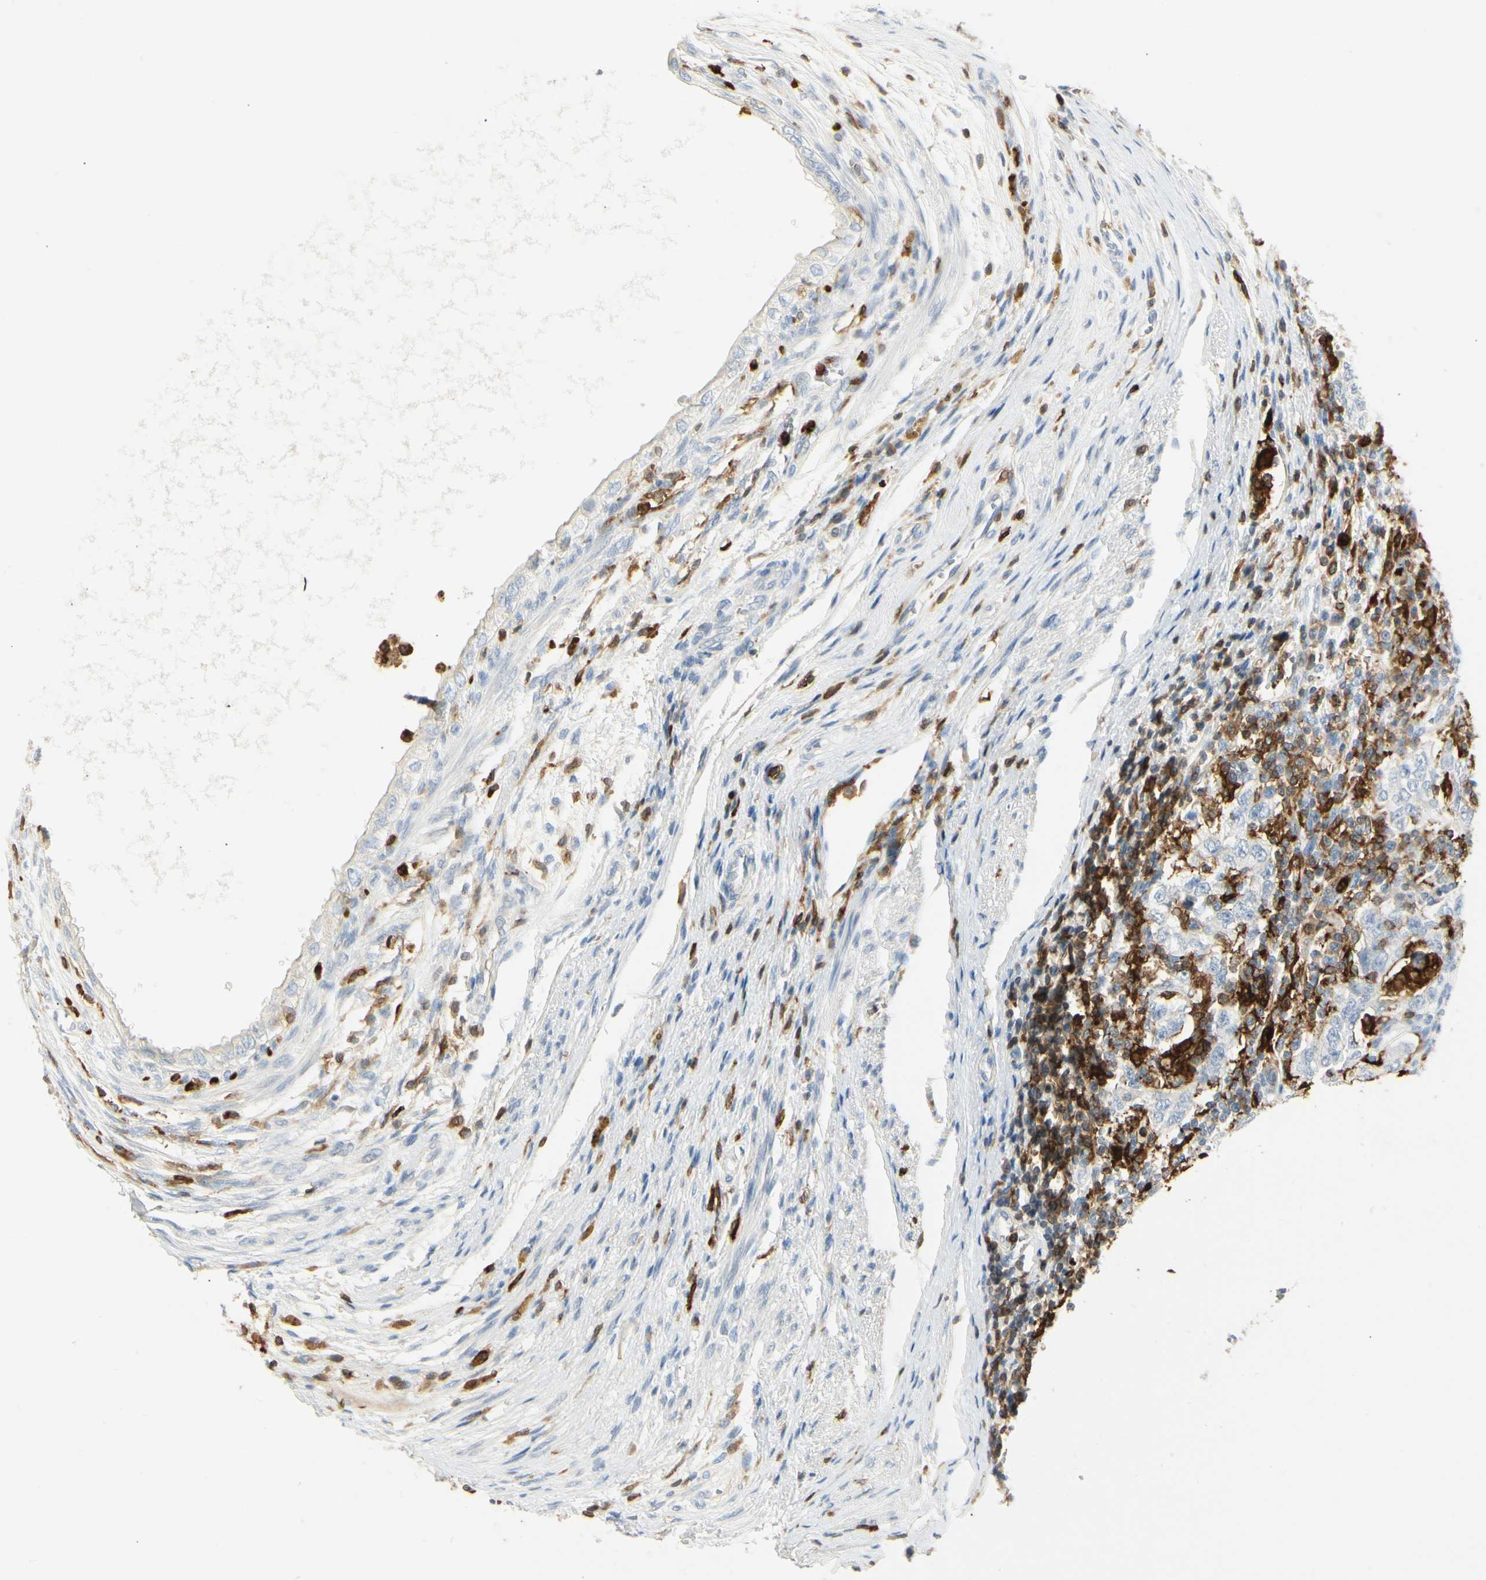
{"staining": {"intensity": "negative", "quantity": "none", "location": "none"}, "tissue": "testis cancer", "cell_type": "Tumor cells", "image_type": "cancer", "snomed": [{"axis": "morphology", "description": "Carcinoma, Embryonal, NOS"}, {"axis": "topography", "description": "Testis"}], "caption": "Photomicrograph shows no significant protein positivity in tumor cells of testis cancer.", "gene": "ITGB2", "patient": {"sex": "male", "age": 26}}